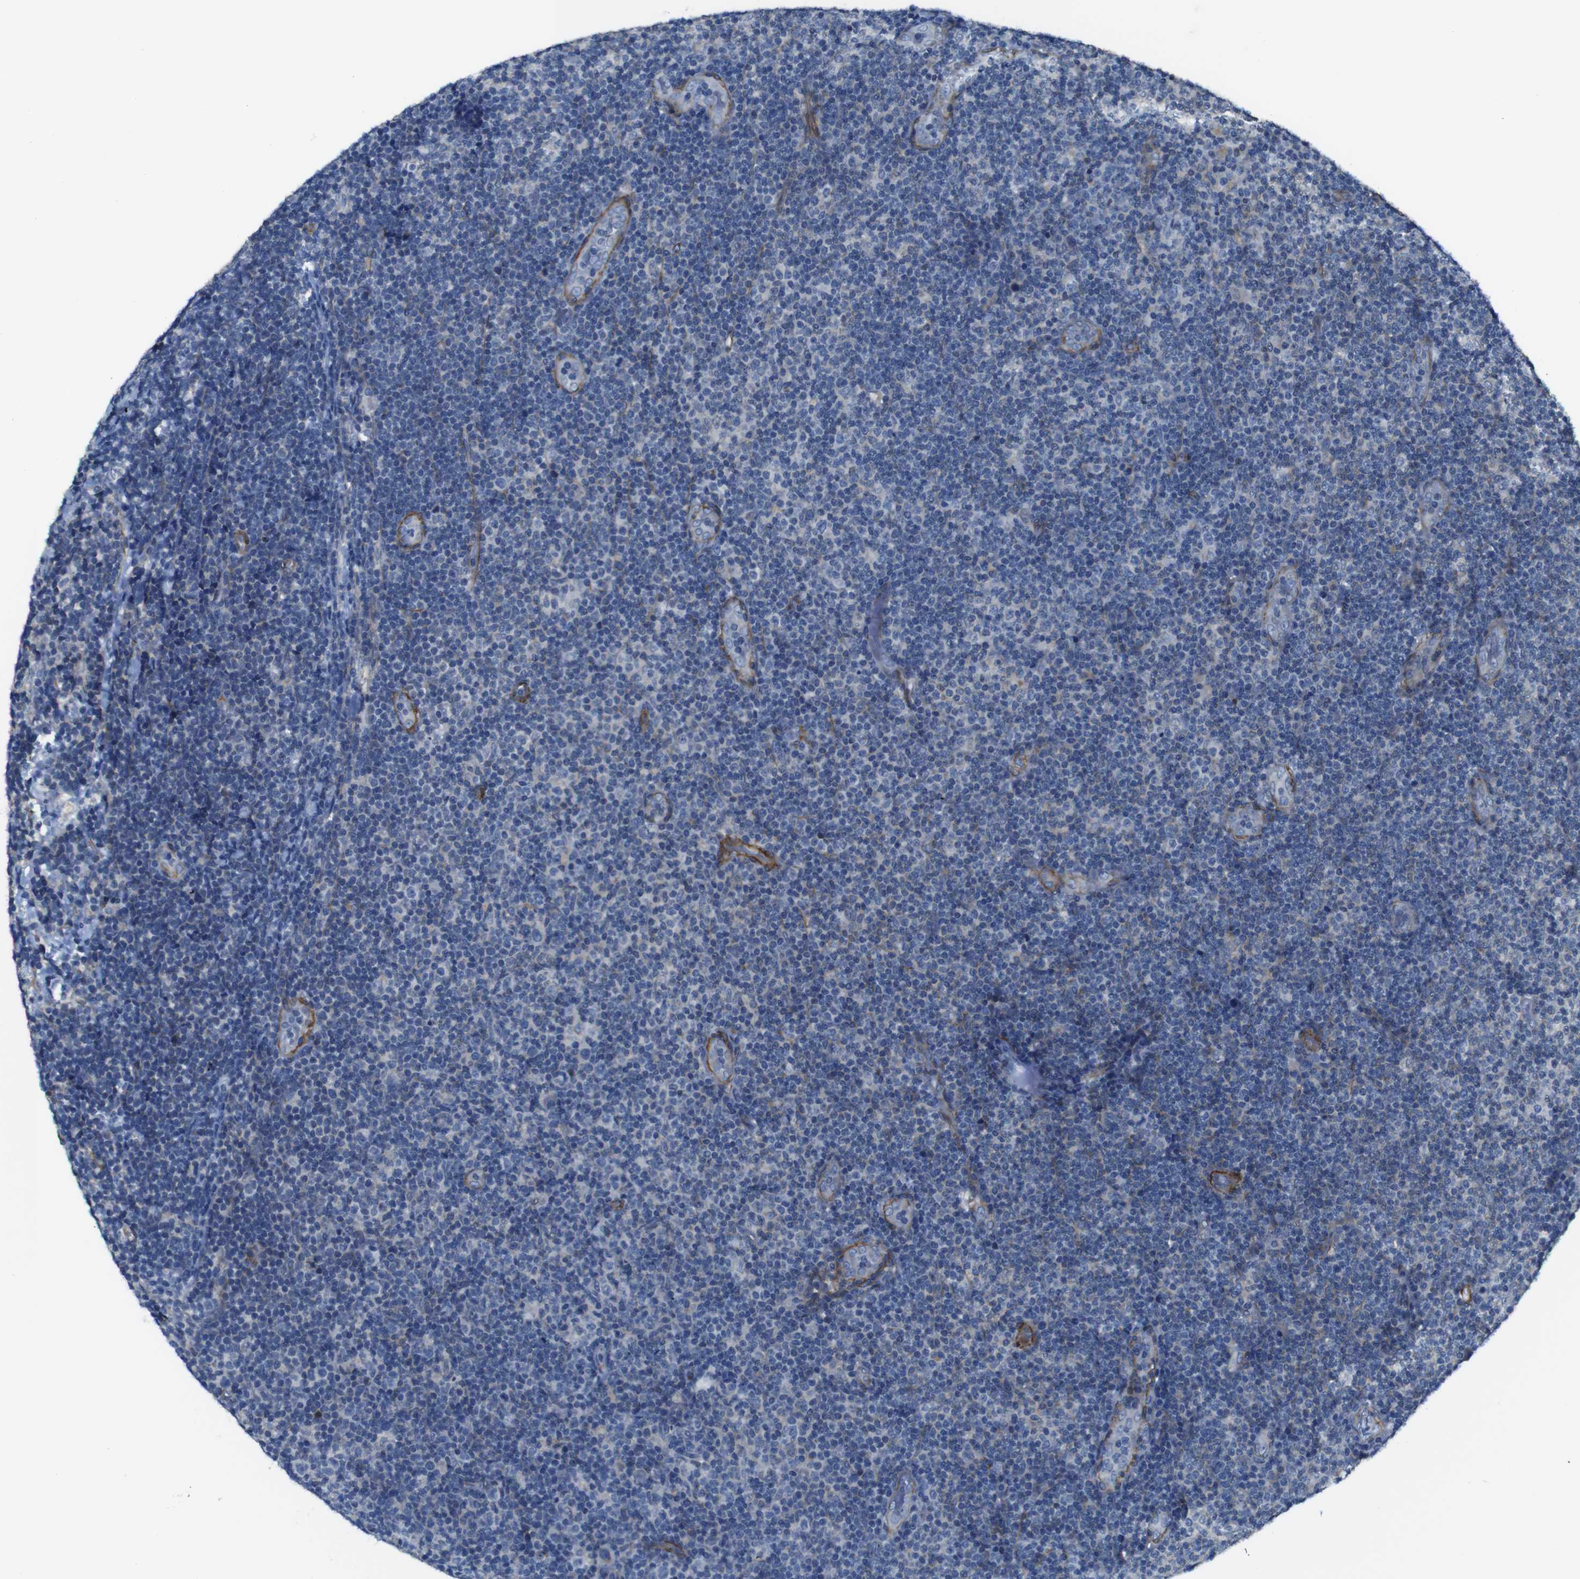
{"staining": {"intensity": "negative", "quantity": "none", "location": "none"}, "tissue": "lymphoma", "cell_type": "Tumor cells", "image_type": "cancer", "snomed": [{"axis": "morphology", "description": "Malignant lymphoma, non-Hodgkin's type, Low grade"}, {"axis": "topography", "description": "Lymph node"}], "caption": "Micrograph shows no significant protein expression in tumor cells of low-grade malignant lymphoma, non-Hodgkin's type. Nuclei are stained in blue.", "gene": "GGT7", "patient": {"sex": "male", "age": 83}}